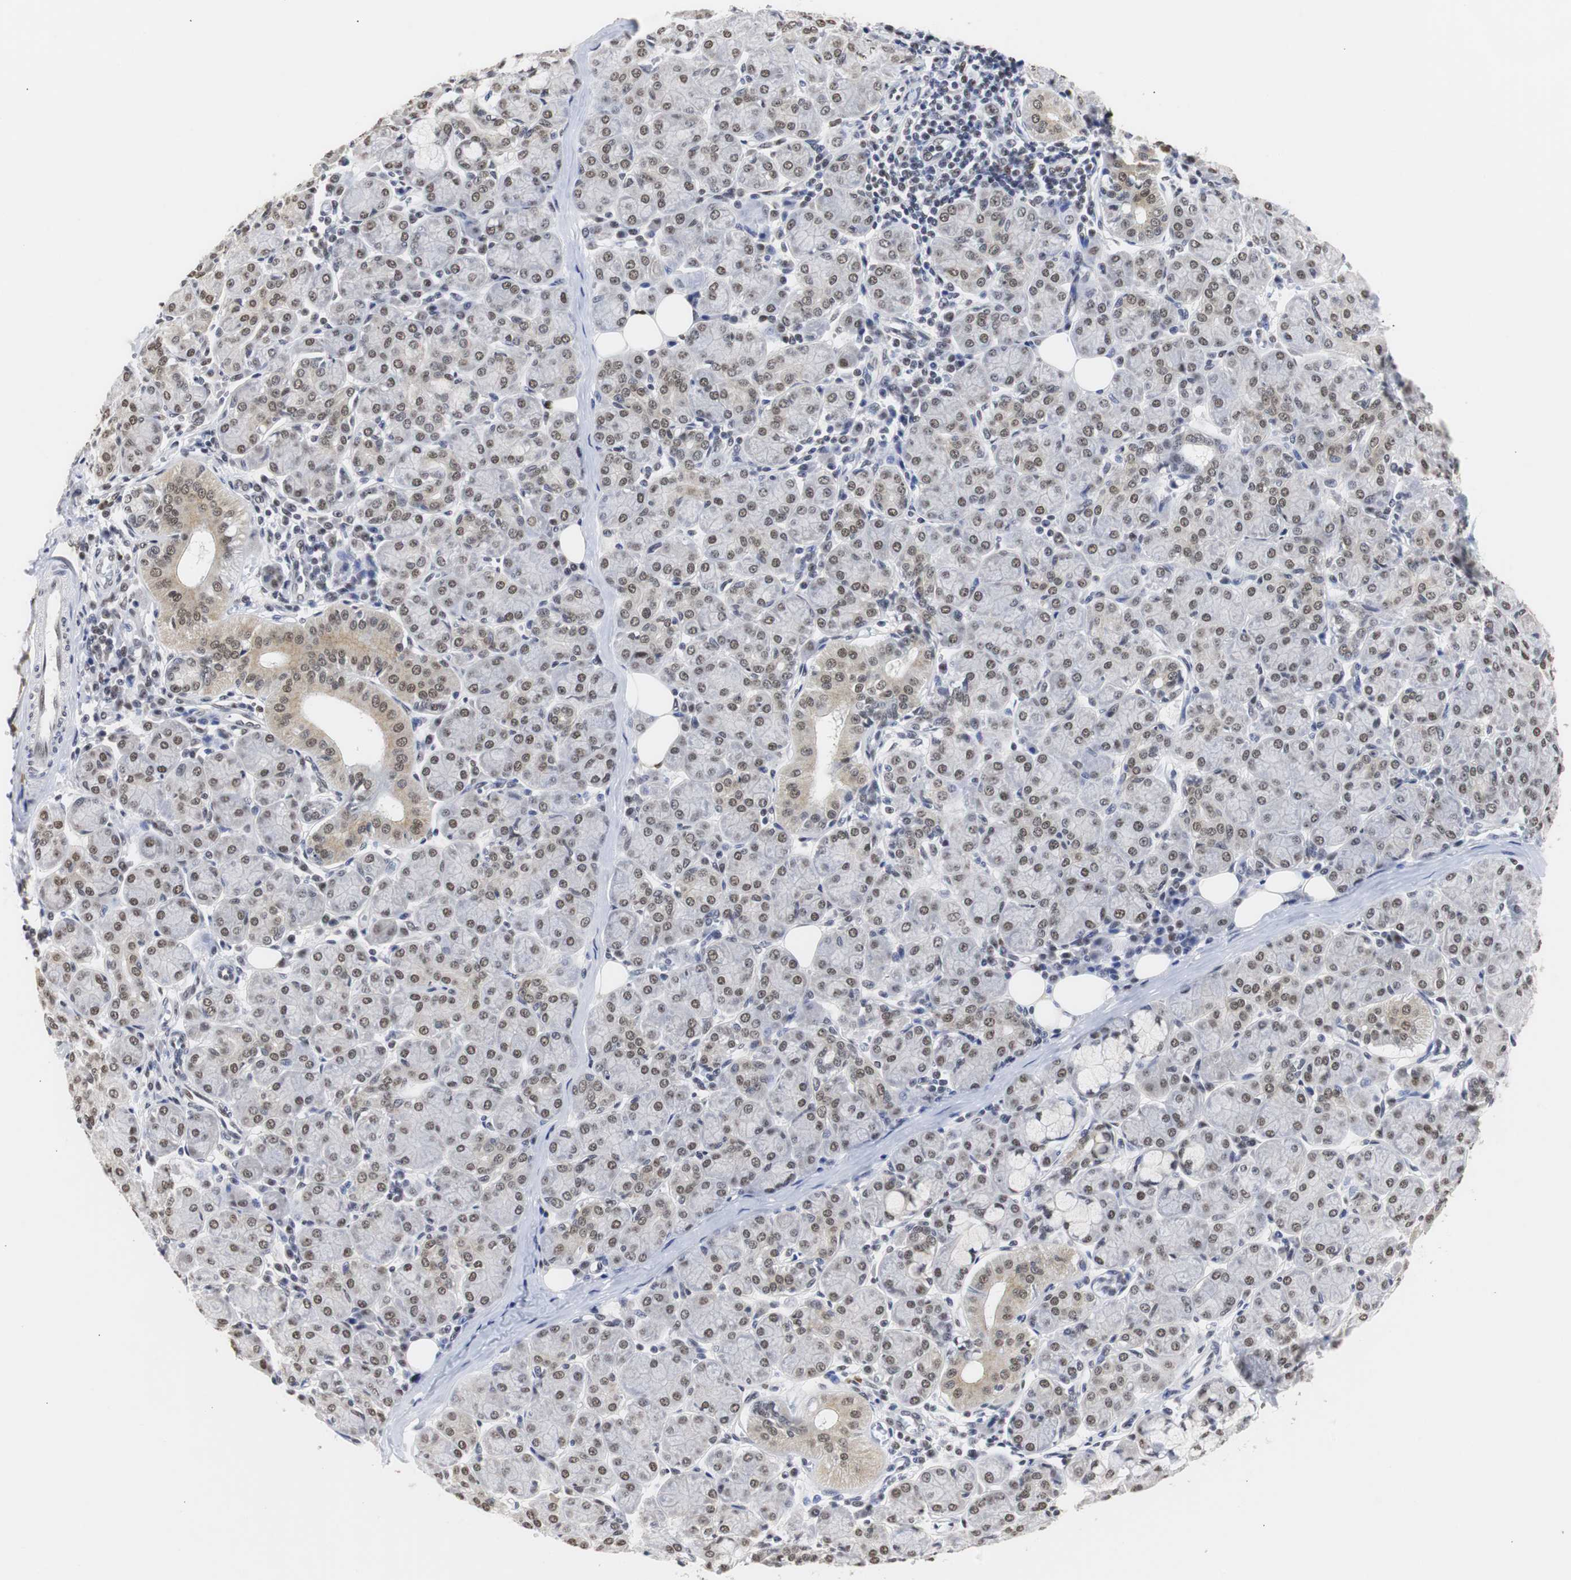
{"staining": {"intensity": "moderate", "quantity": "25%-75%", "location": "nuclear"}, "tissue": "salivary gland", "cell_type": "Glandular cells", "image_type": "normal", "snomed": [{"axis": "morphology", "description": "Normal tissue, NOS"}, {"axis": "morphology", "description": "Inflammation, NOS"}, {"axis": "topography", "description": "Lymph node"}, {"axis": "topography", "description": "Salivary gland"}], "caption": "An image of salivary gland stained for a protein demonstrates moderate nuclear brown staining in glandular cells. The staining was performed using DAB (3,3'-diaminobenzidine), with brown indicating positive protein expression. Nuclei are stained blue with hematoxylin.", "gene": "ZFC3H1", "patient": {"sex": "male", "age": 3}}